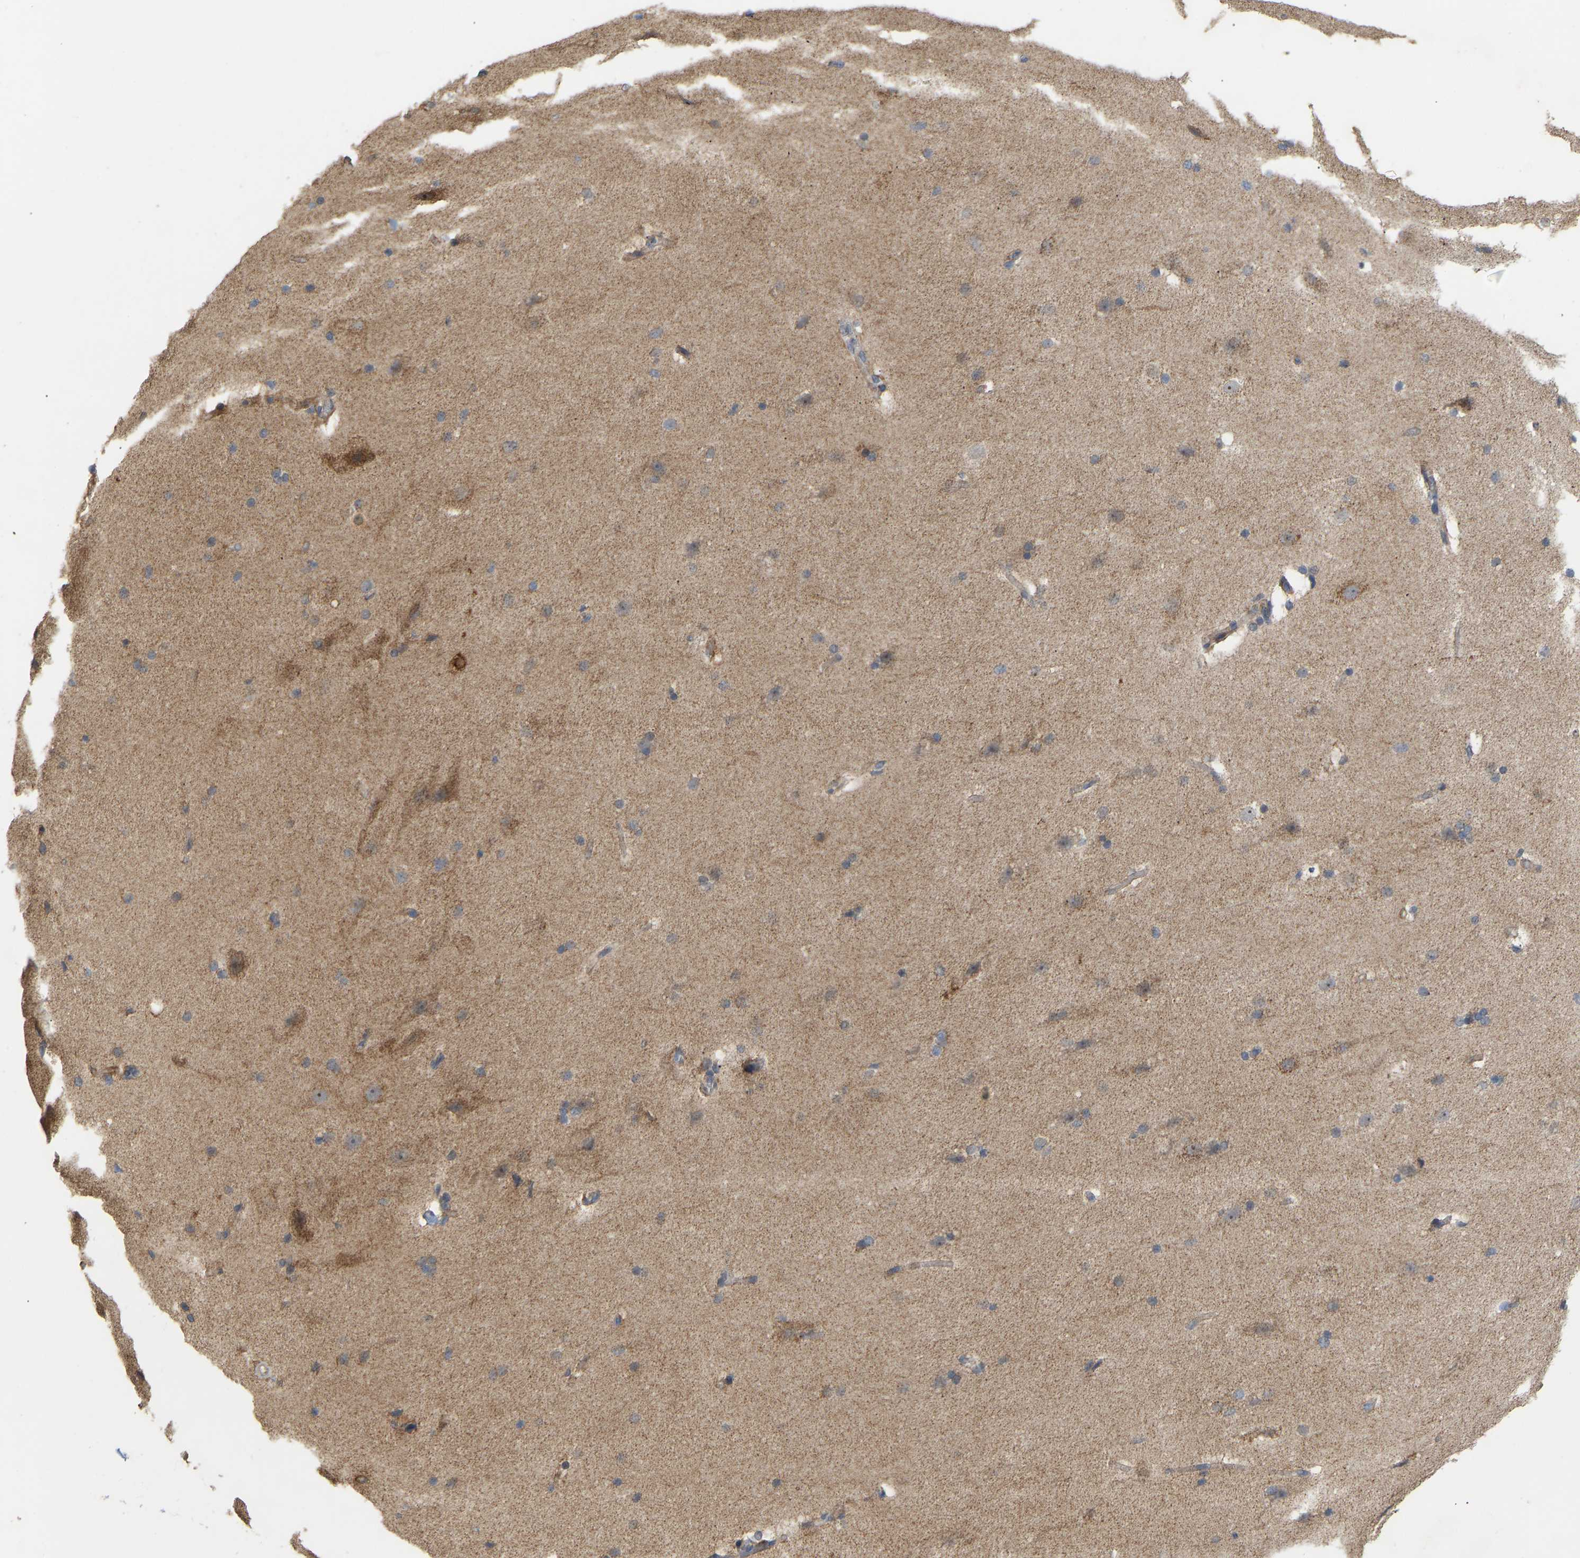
{"staining": {"intensity": "weak", "quantity": ">75%", "location": "cytoplasmic/membranous"}, "tissue": "cerebral cortex", "cell_type": "Endothelial cells", "image_type": "normal", "snomed": [{"axis": "morphology", "description": "Normal tissue, NOS"}, {"axis": "topography", "description": "Cerebral cortex"}, {"axis": "topography", "description": "Hippocampus"}], "caption": "The immunohistochemical stain highlights weak cytoplasmic/membranous expression in endothelial cells of unremarkable cerebral cortex. The protein is stained brown, and the nuclei are stained in blue (DAB IHC with brightfield microscopy, high magnification).", "gene": "HACD2", "patient": {"sex": "female", "age": 19}}